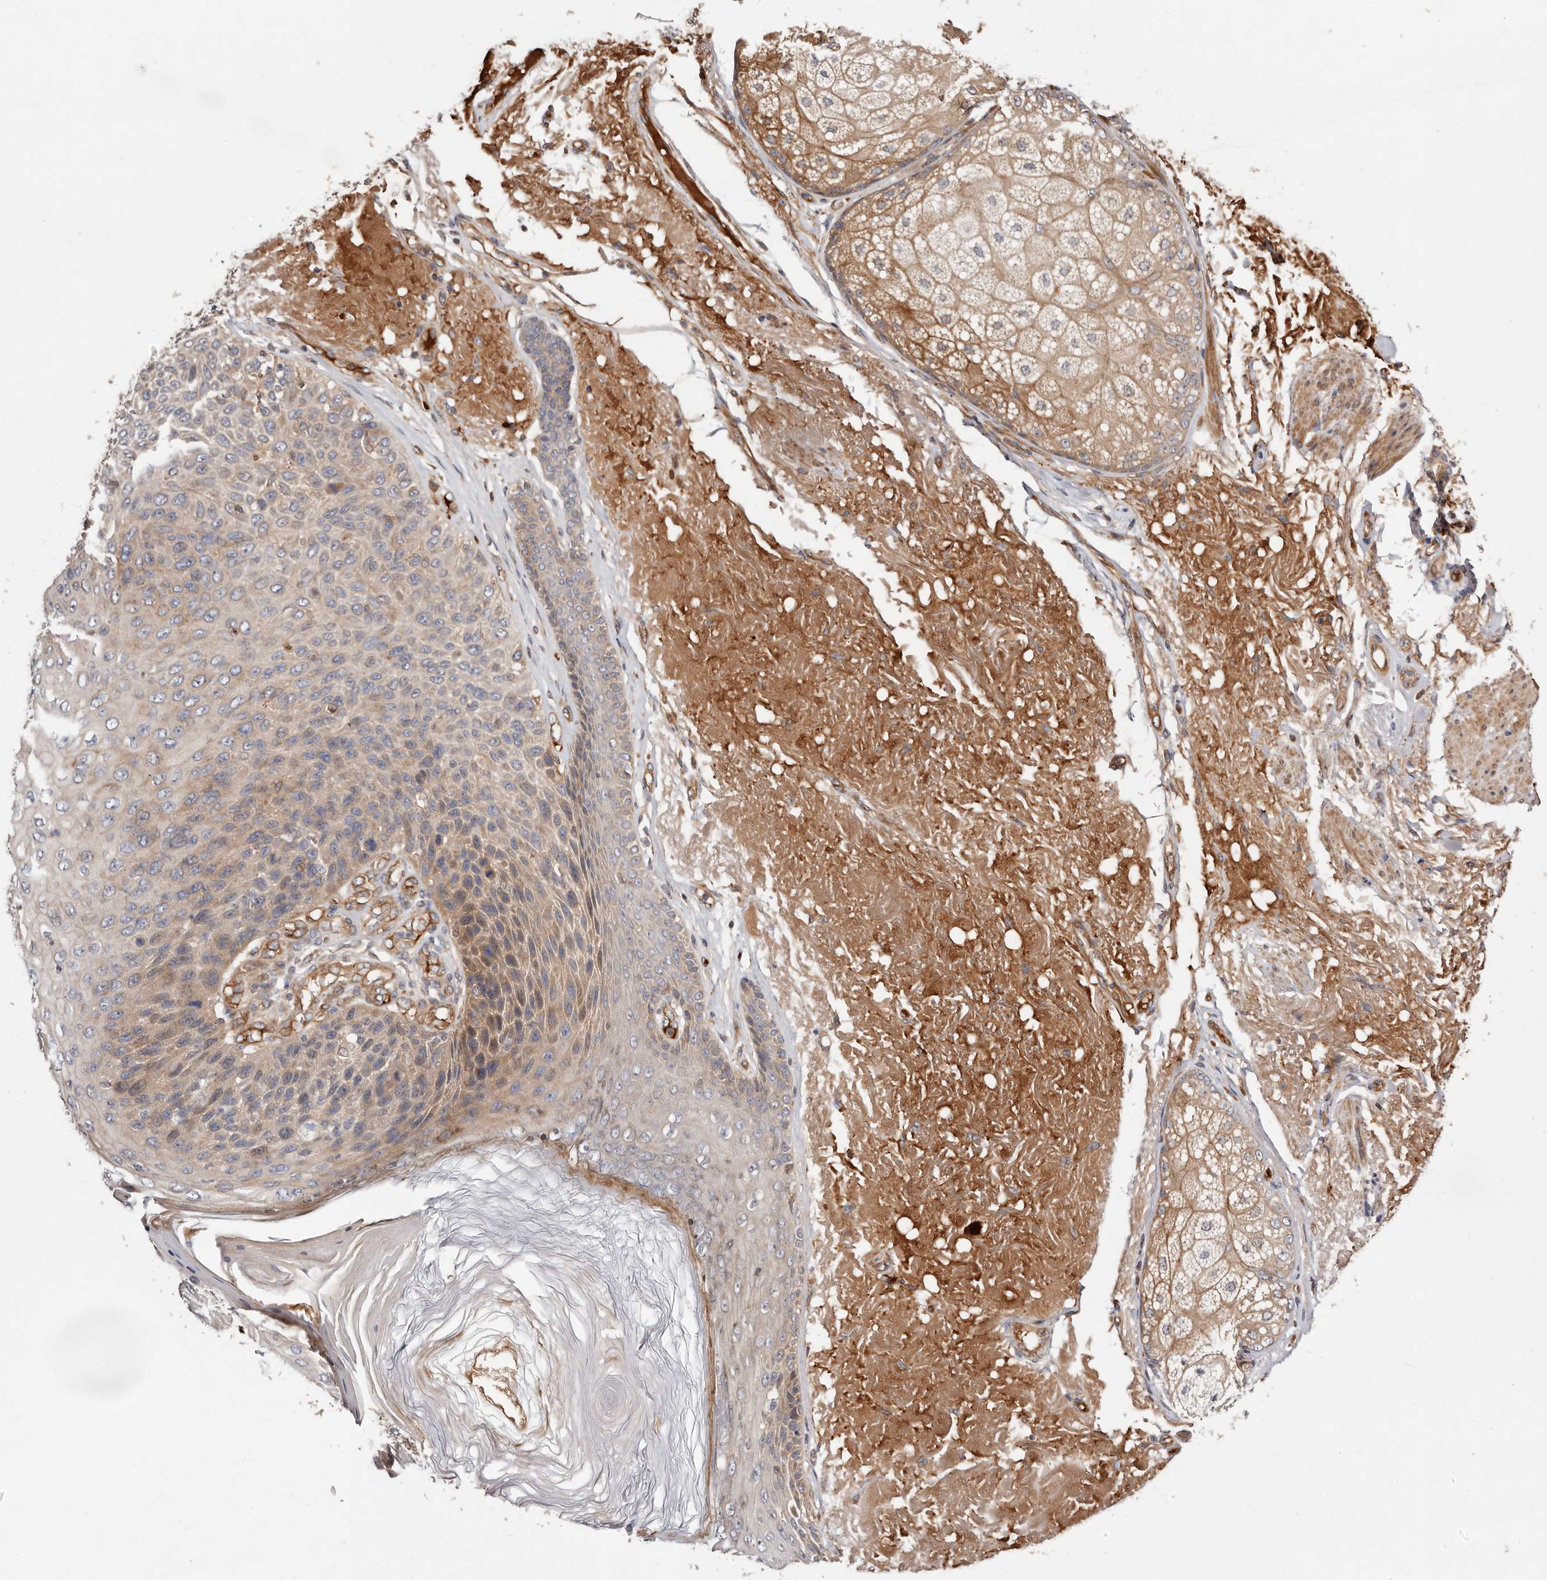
{"staining": {"intensity": "weak", "quantity": "25%-75%", "location": "cytoplasmic/membranous"}, "tissue": "skin cancer", "cell_type": "Tumor cells", "image_type": "cancer", "snomed": [{"axis": "morphology", "description": "Squamous cell carcinoma, NOS"}, {"axis": "topography", "description": "Skin"}], "caption": "High-power microscopy captured an immunohistochemistry micrograph of skin squamous cell carcinoma, revealing weak cytoplasmic/membranous expression in approximately 25%-75% of tumor cells.", "gene": "MACF1", "patient": {"sex": "female", "age": 88}}